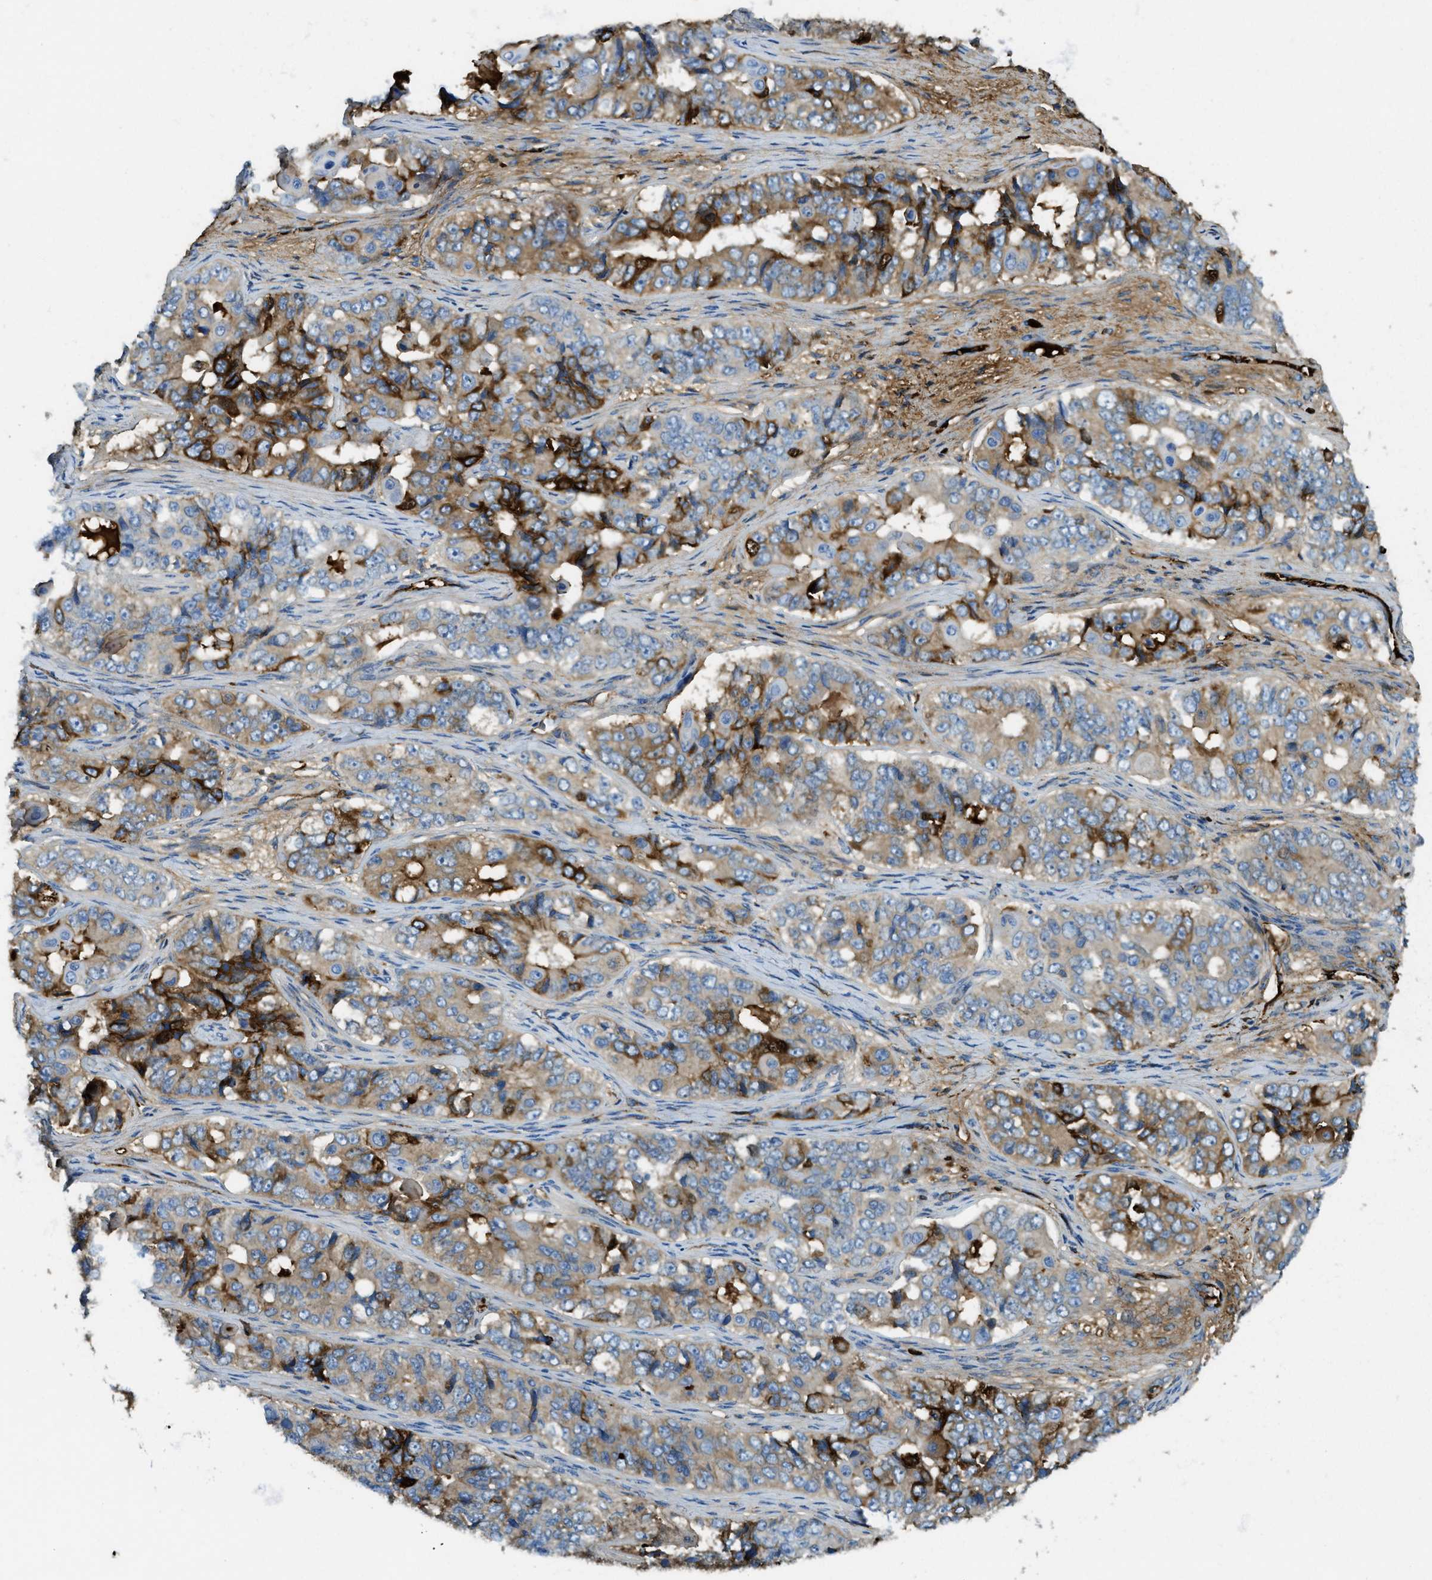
{"staining": {"intensity": "strong", "quantity": "25%-75%", "location": "cytoplasmic/membranous"}, "tissue": "ovarian cancer", "cell_type": "Tumor cells", "image_type": "cancer", "snomed": [{"axis": "morphology", "description": "Carcinoma, endometroid"}, {"axis": "topography", "description": "Ovary"}], "caption": "Endometroid carcinoma (ovarian) was stained to show a protein in brown. There is high levels of strong cytoplasmic/membranous staining in about 25%-75% of tumor cells. The staining is performed using DAB brown chromogen to label protein expression. The nuclei are counter-stained blue using hematoxylin.", "gene": "TRIM59", "patient": {"sex": "female", "age": 51}}